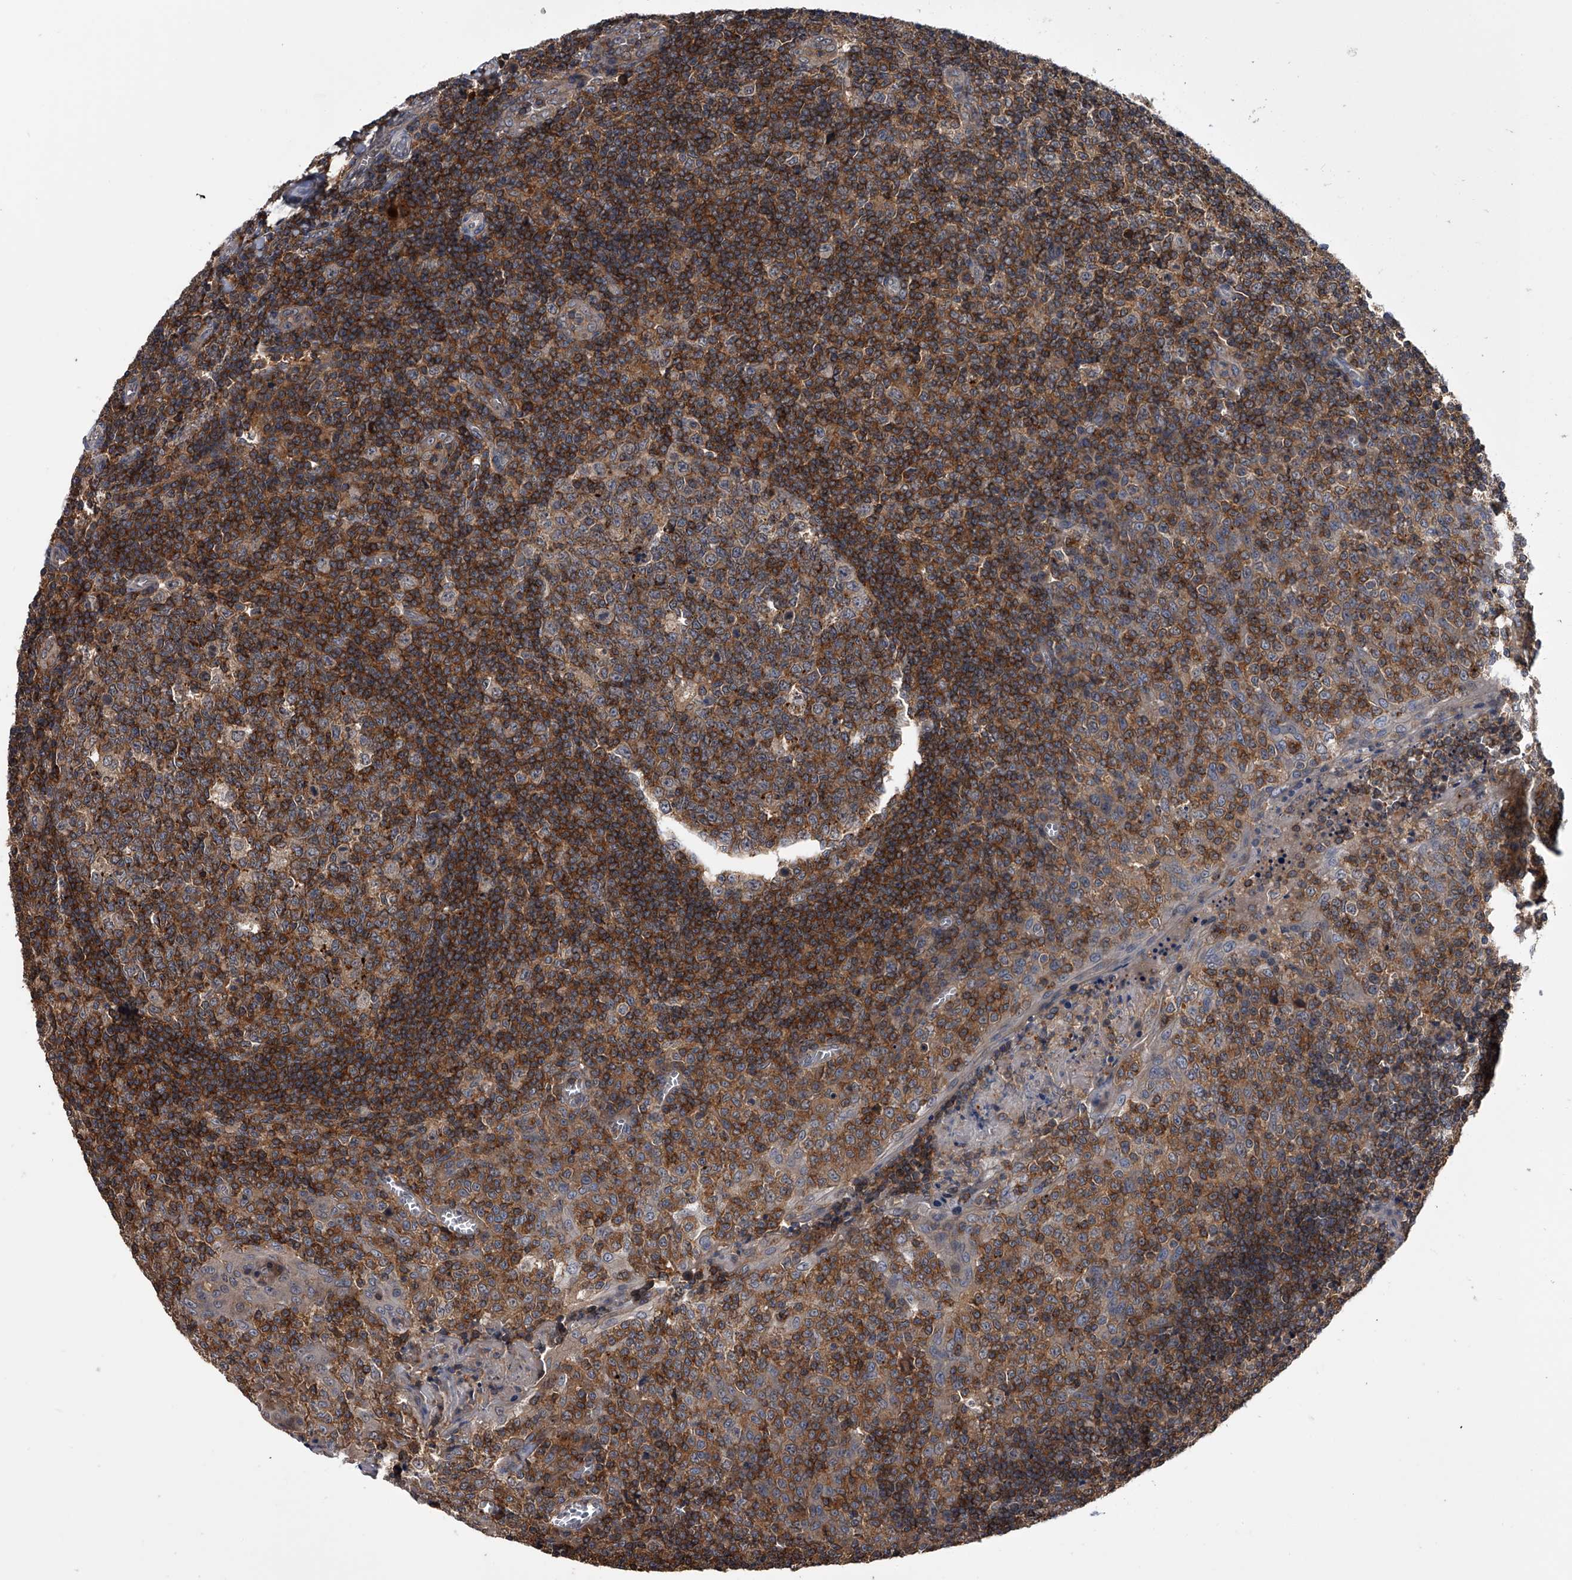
{"staining": {"intensity": "strong", "quantity": "25%-75%", "location": "cytoplasmic/membranous"}, "tissue": "tonsil", "cell_type": "Germinal center cells", "image_type": "normal", "snomed": [{"axis": "morphology", "description": "Normal tissue, NOS"}, {"axis": "topography", "description": "Tonsil"}], "caption": "IHC histopathology image of normal tonsil: human tonsil stained using IHC shows high levels of strong protein expression localized specifically in the cytoplasmic/membranous of germinal center cells, appearing as a cytoplasmic/membranous brown color.", "gene": "PAN3", "patient": {"sex": "female", "age": 19}}